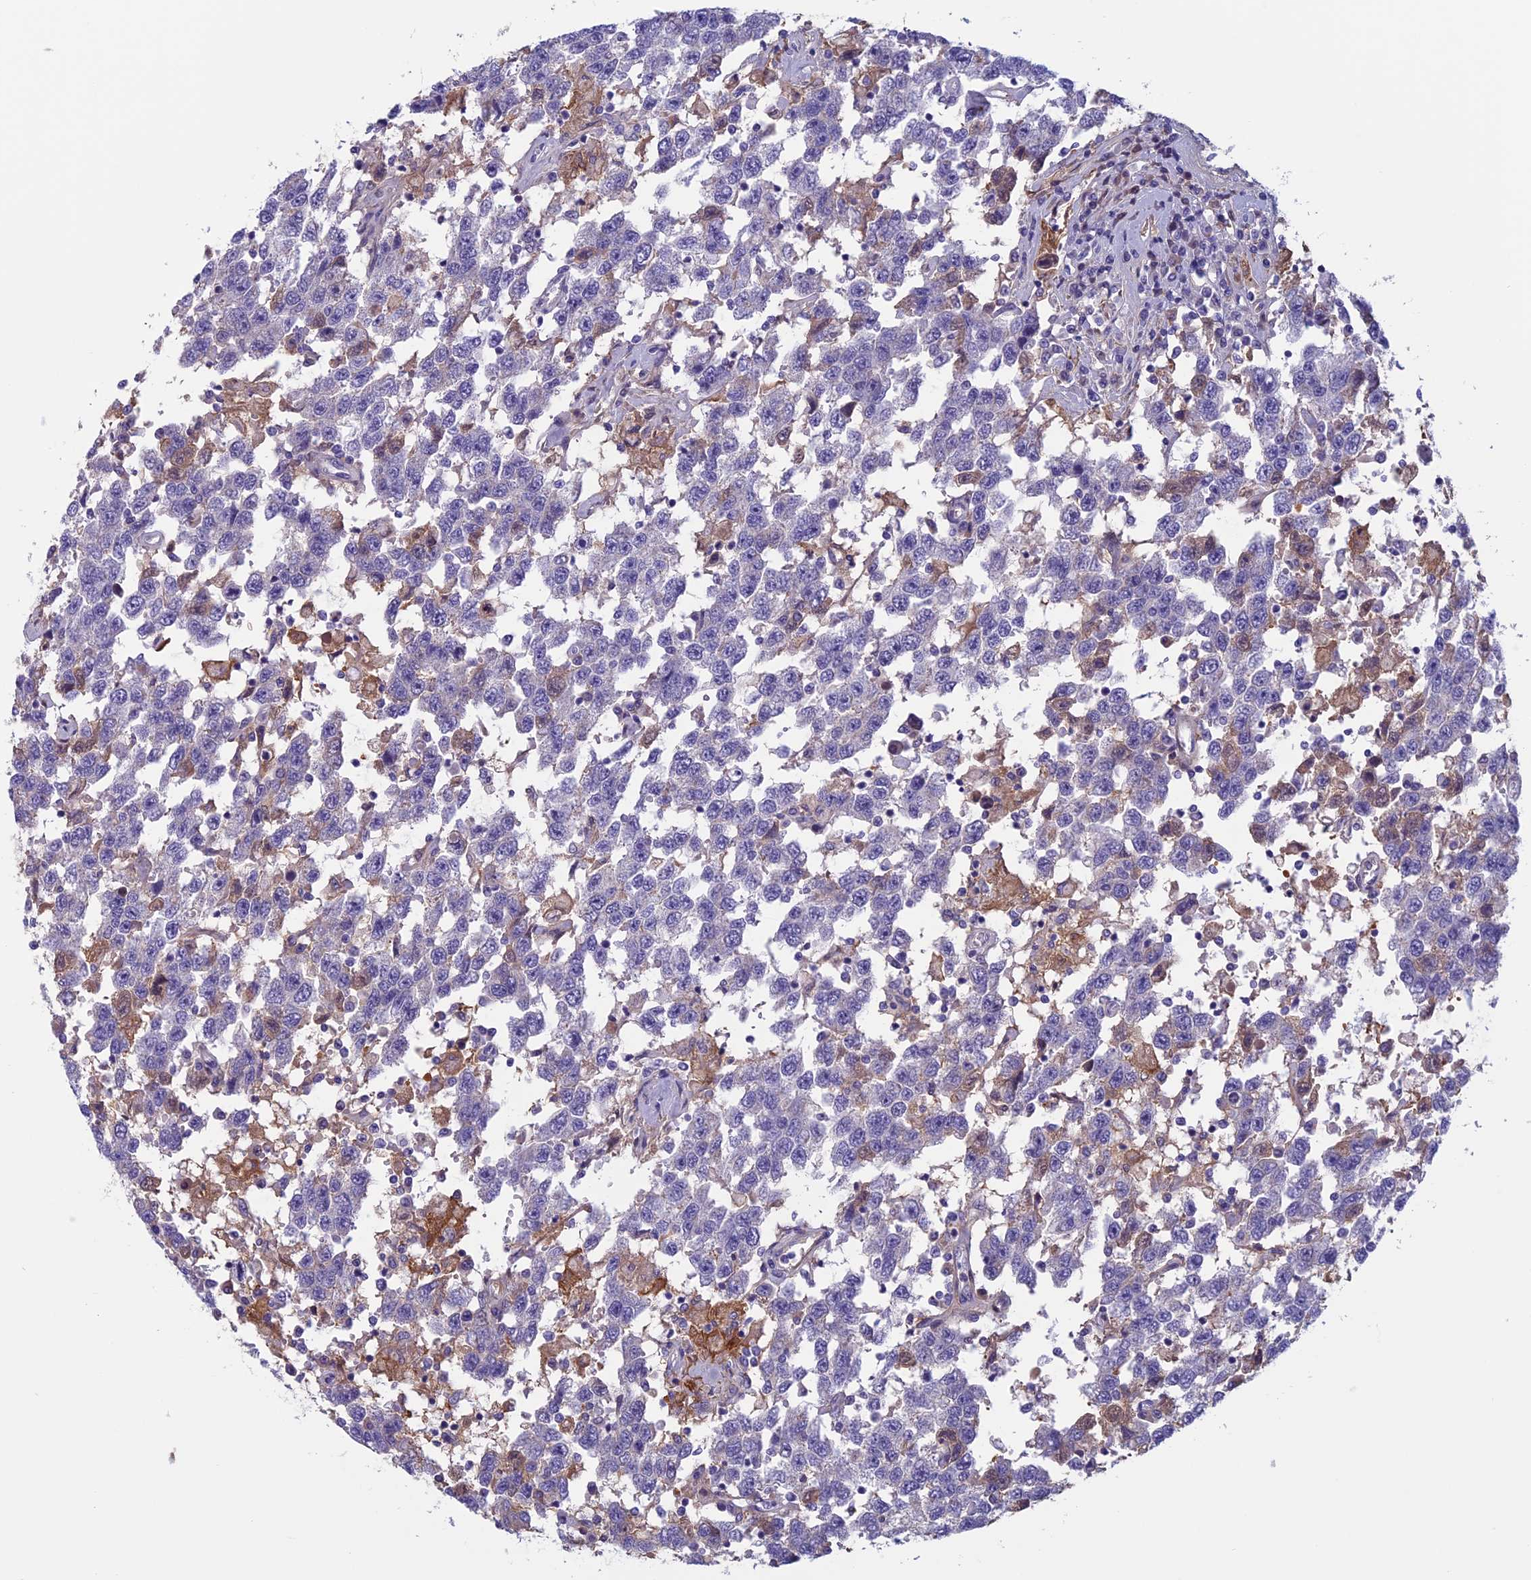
{"staining": {"intensity": "negative", "quantity": "none", "location": "none"}, "tissue": "testis cancer", "cell_type": "Tumor cells", "image_type": "cancer", "snomed": [{"axis": "morphology", "description": "Seminoma, NOS"}, {"axis": "topography", "description": "Testis"}], "caption": "A histopathology image of seminoma (testis) stained for a protein displays no brown staining in tumor cells.", "gene": "ANGPTL2", "patient": {"sex": "male", "age": 41}}